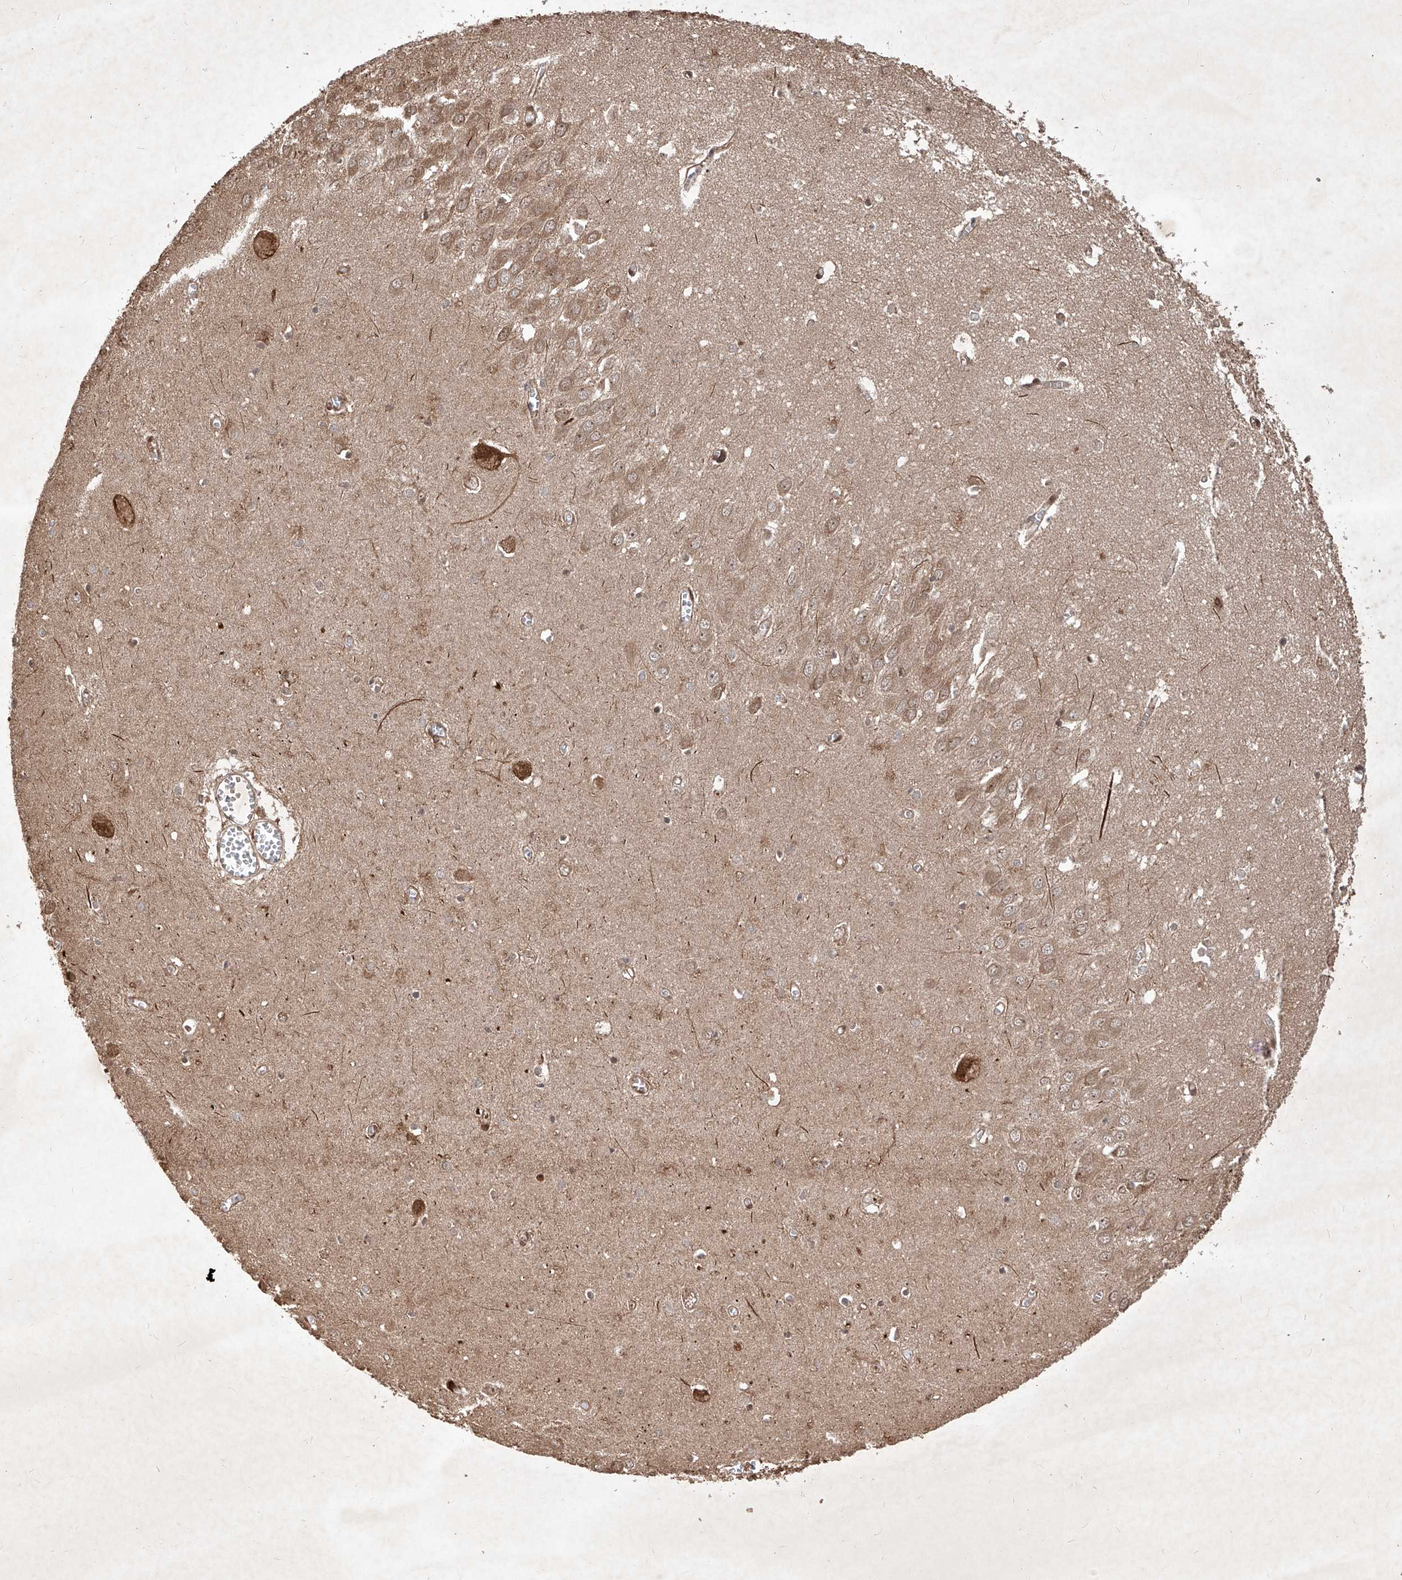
{"staining": {"intensity": "moderate", "quantity": "25%-75%", "location": "cytoplasmic/membranous,nuclear"}, "tissue": "hippocampus", "cell_type": "Glial cells", "image_type": "normal", "snomed": [{"axis": "morphology", "description": "Normal tissue, NOS"}, {"axis": "topography", "description": "Hippocampus"}], "caption": "IHC of normal hippocampus shows medium levels of moderate cytoplasmic/membranous,nuclear expression in approximately 25%-75% of glial cells.", "gene": "MAGED2", "patient": {"sex": "male", "age": 70}}